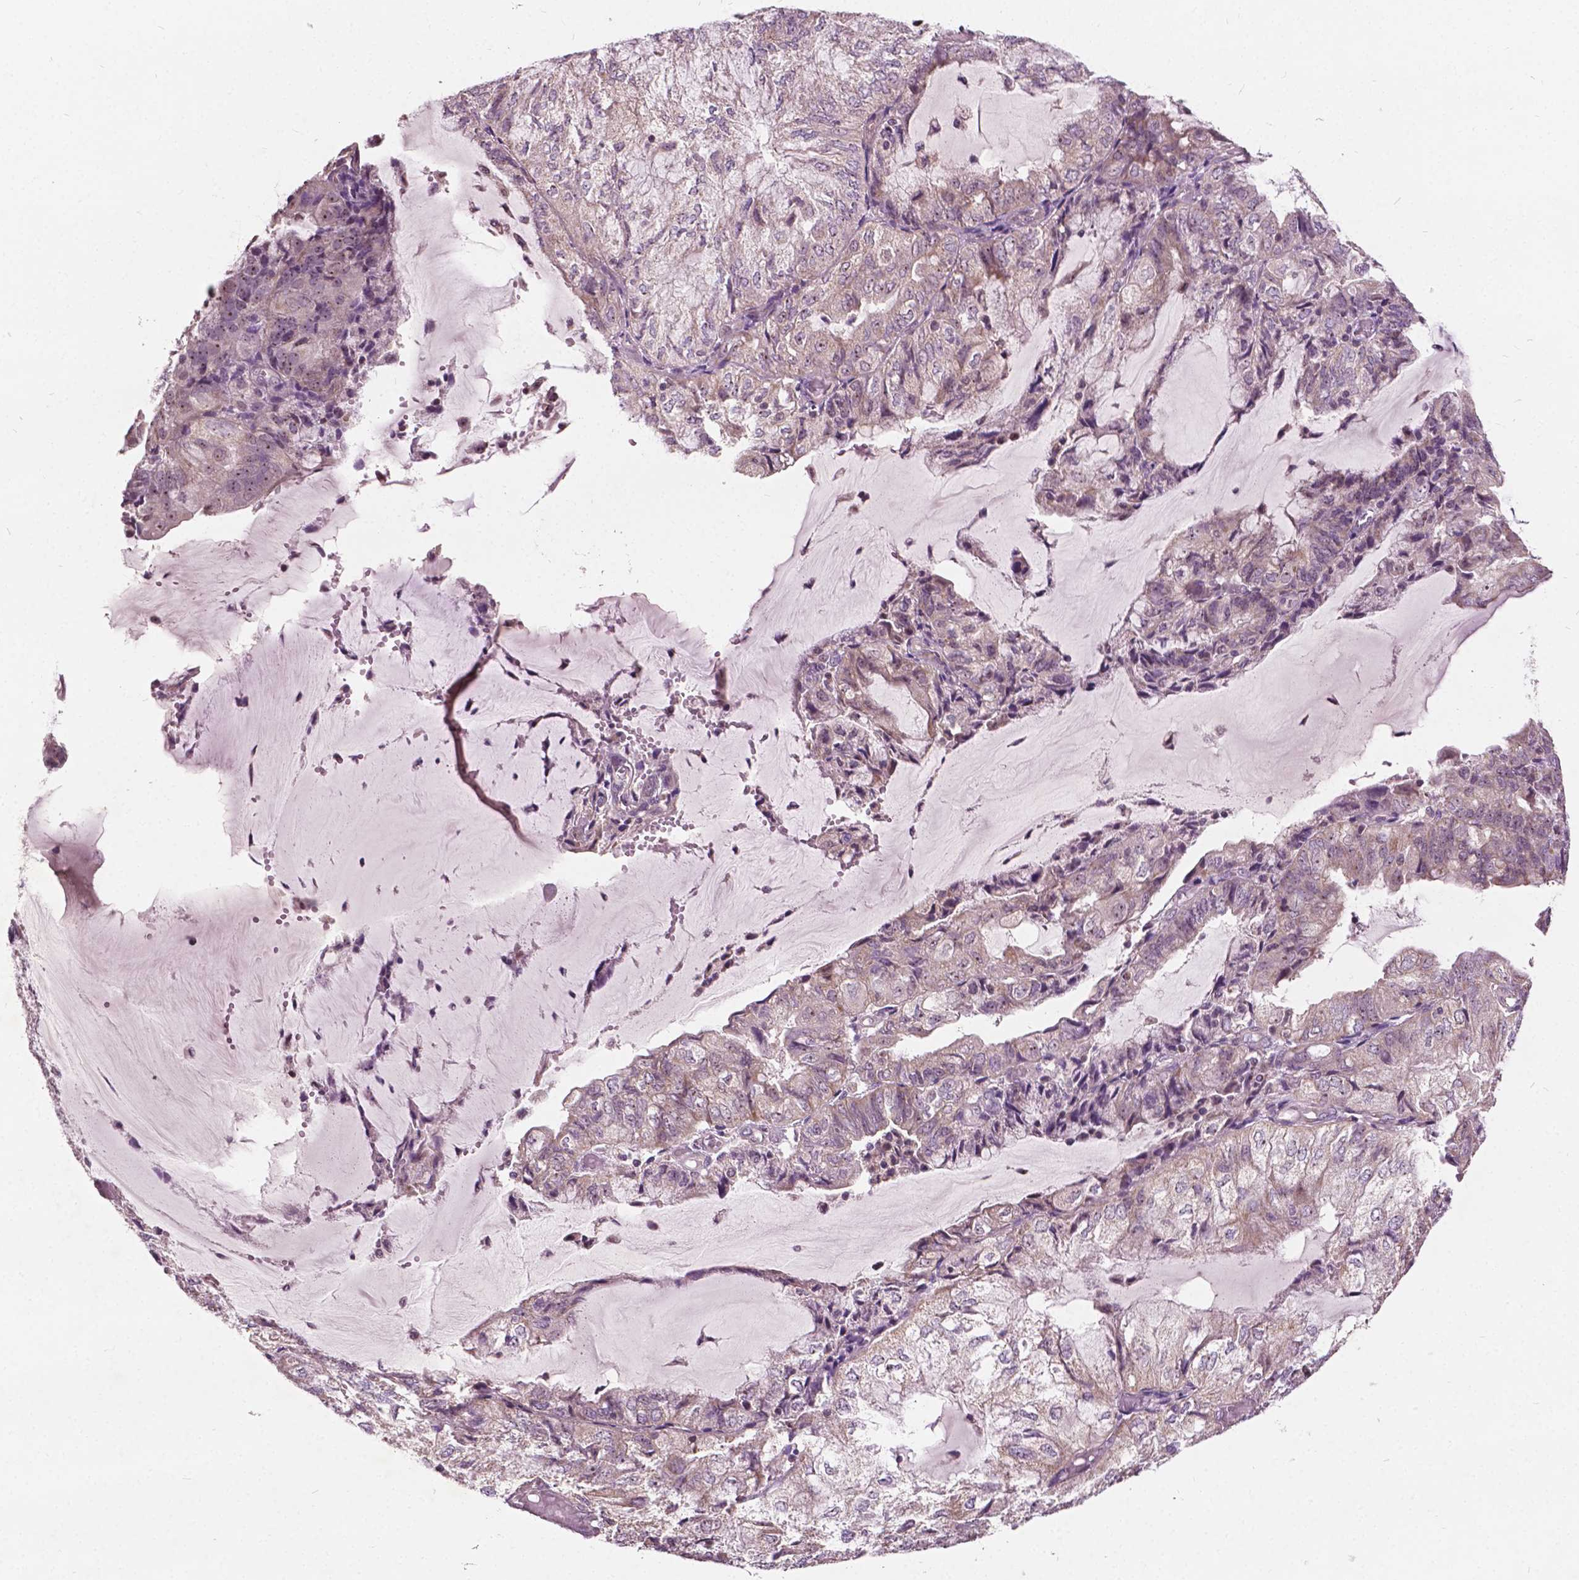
{"staining": {"intensity": "weak", "quantity": ">75%", "location": "cytoplasmic/membranous,nuclear"}, "tissue": "endometrial cancer", "cell_type": "Tumor cells", "image_type": "cancer", "snomed": [{"axis": "morphology", "description": "Adenocarcinoma, NOS"}, {"axis": "topography", "description": "Endometrium"}], "caption": "This image demonstrates IHC staining of adenocarcinoma (endometrial), with low weak cytoplasmic/membranous and nuclear positivity in about >75% of tumor cells.", "gene": "ODF3L2", "patient": {"sex": "female", "age": 81}}